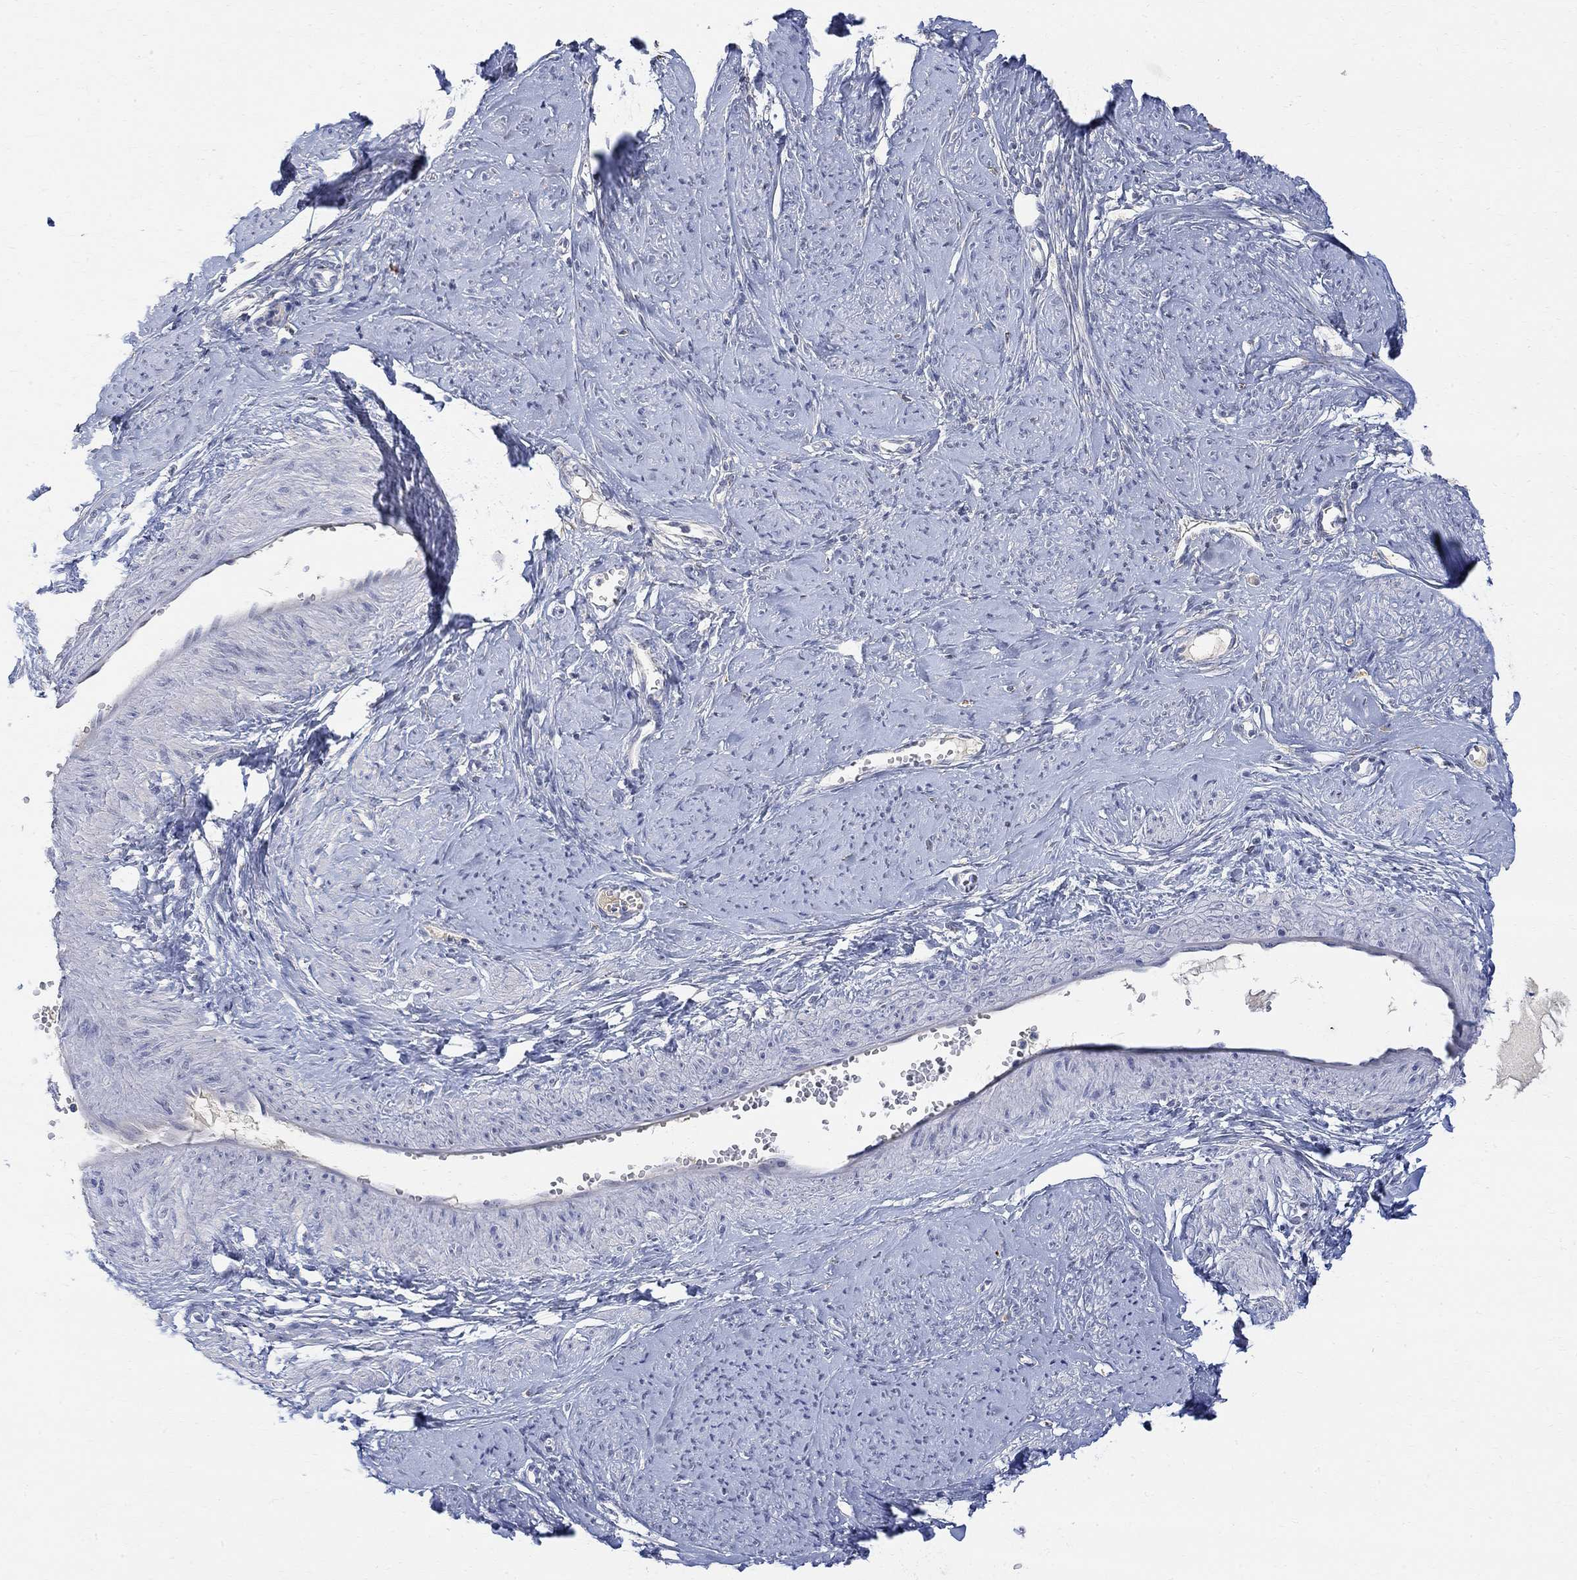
{"staining": {"intensity": "negative", "quantity": "none", "location": "none"}, "tissue": "smooth muscle", "cell_type": "Smooth muscle cells", "image_type": "normal", "snomed": [{"axis": "morphology", "description": "Normal tissue, NOS"}, {"axis": "topography", "description": "Smooth muscle"}], "caption": "Micrograph shows no protein positivity in smooth muscle cells of unremarkable smooth muscle.", "gene": "FNDC5", "patient": {"sex": "female", "age": 48}}